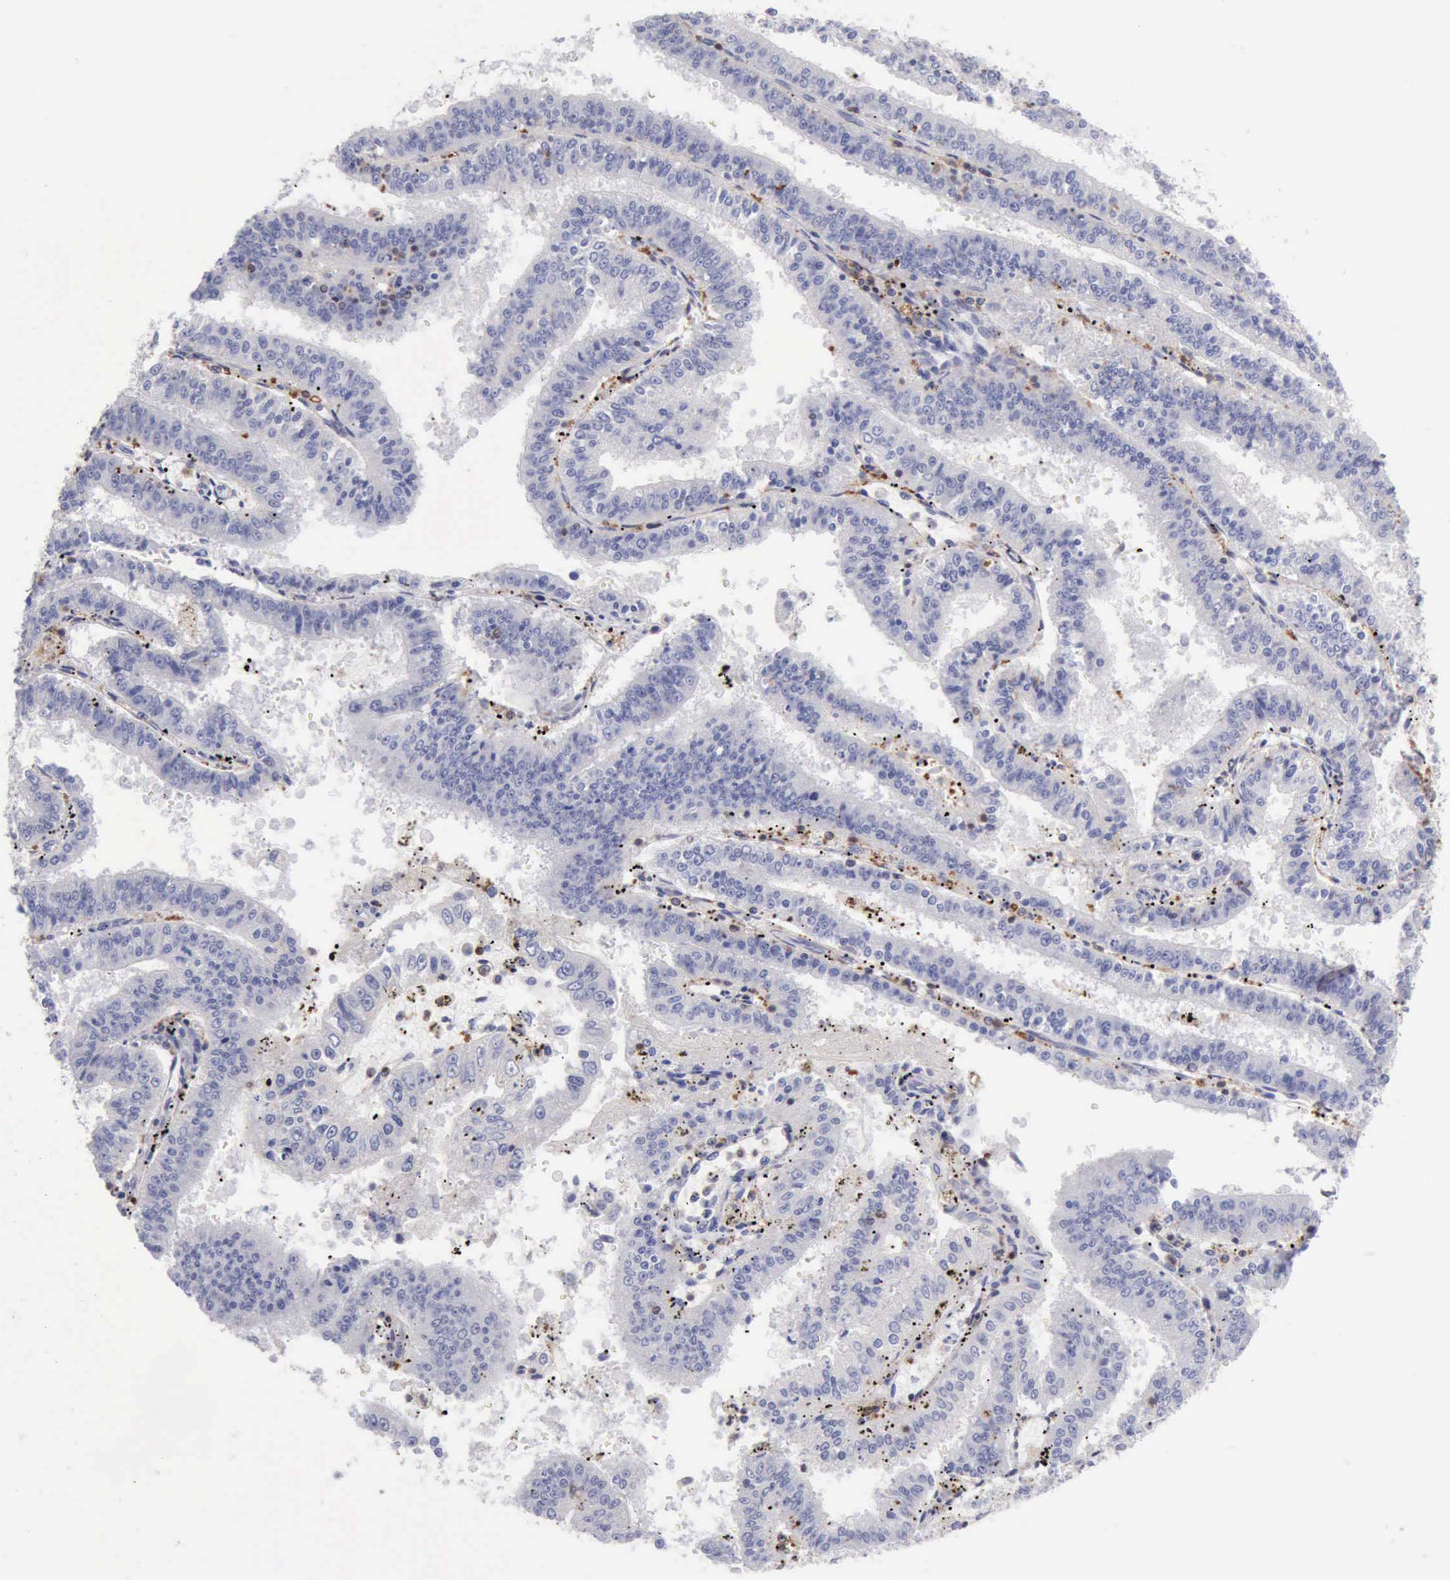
{"staining": {"intensity": "negative", "quantity": "none", "location": "none"}, "tissue": "endometrial cancer", "cell_type": "Tumor cells", "image_type": "cancer", "snomed": [{"axis": "morphology", "description": "Adenocarcinoma, NOS"}, {"axis": "topography", "description": "Endometrium"}], "caption": "Adenocarcinoma (endometrial) was stained to show a protein in brown. There is no significant positivity in tumor cells.", "gene": "SASH3", "patient": {"sex": "female", "age": 66}}